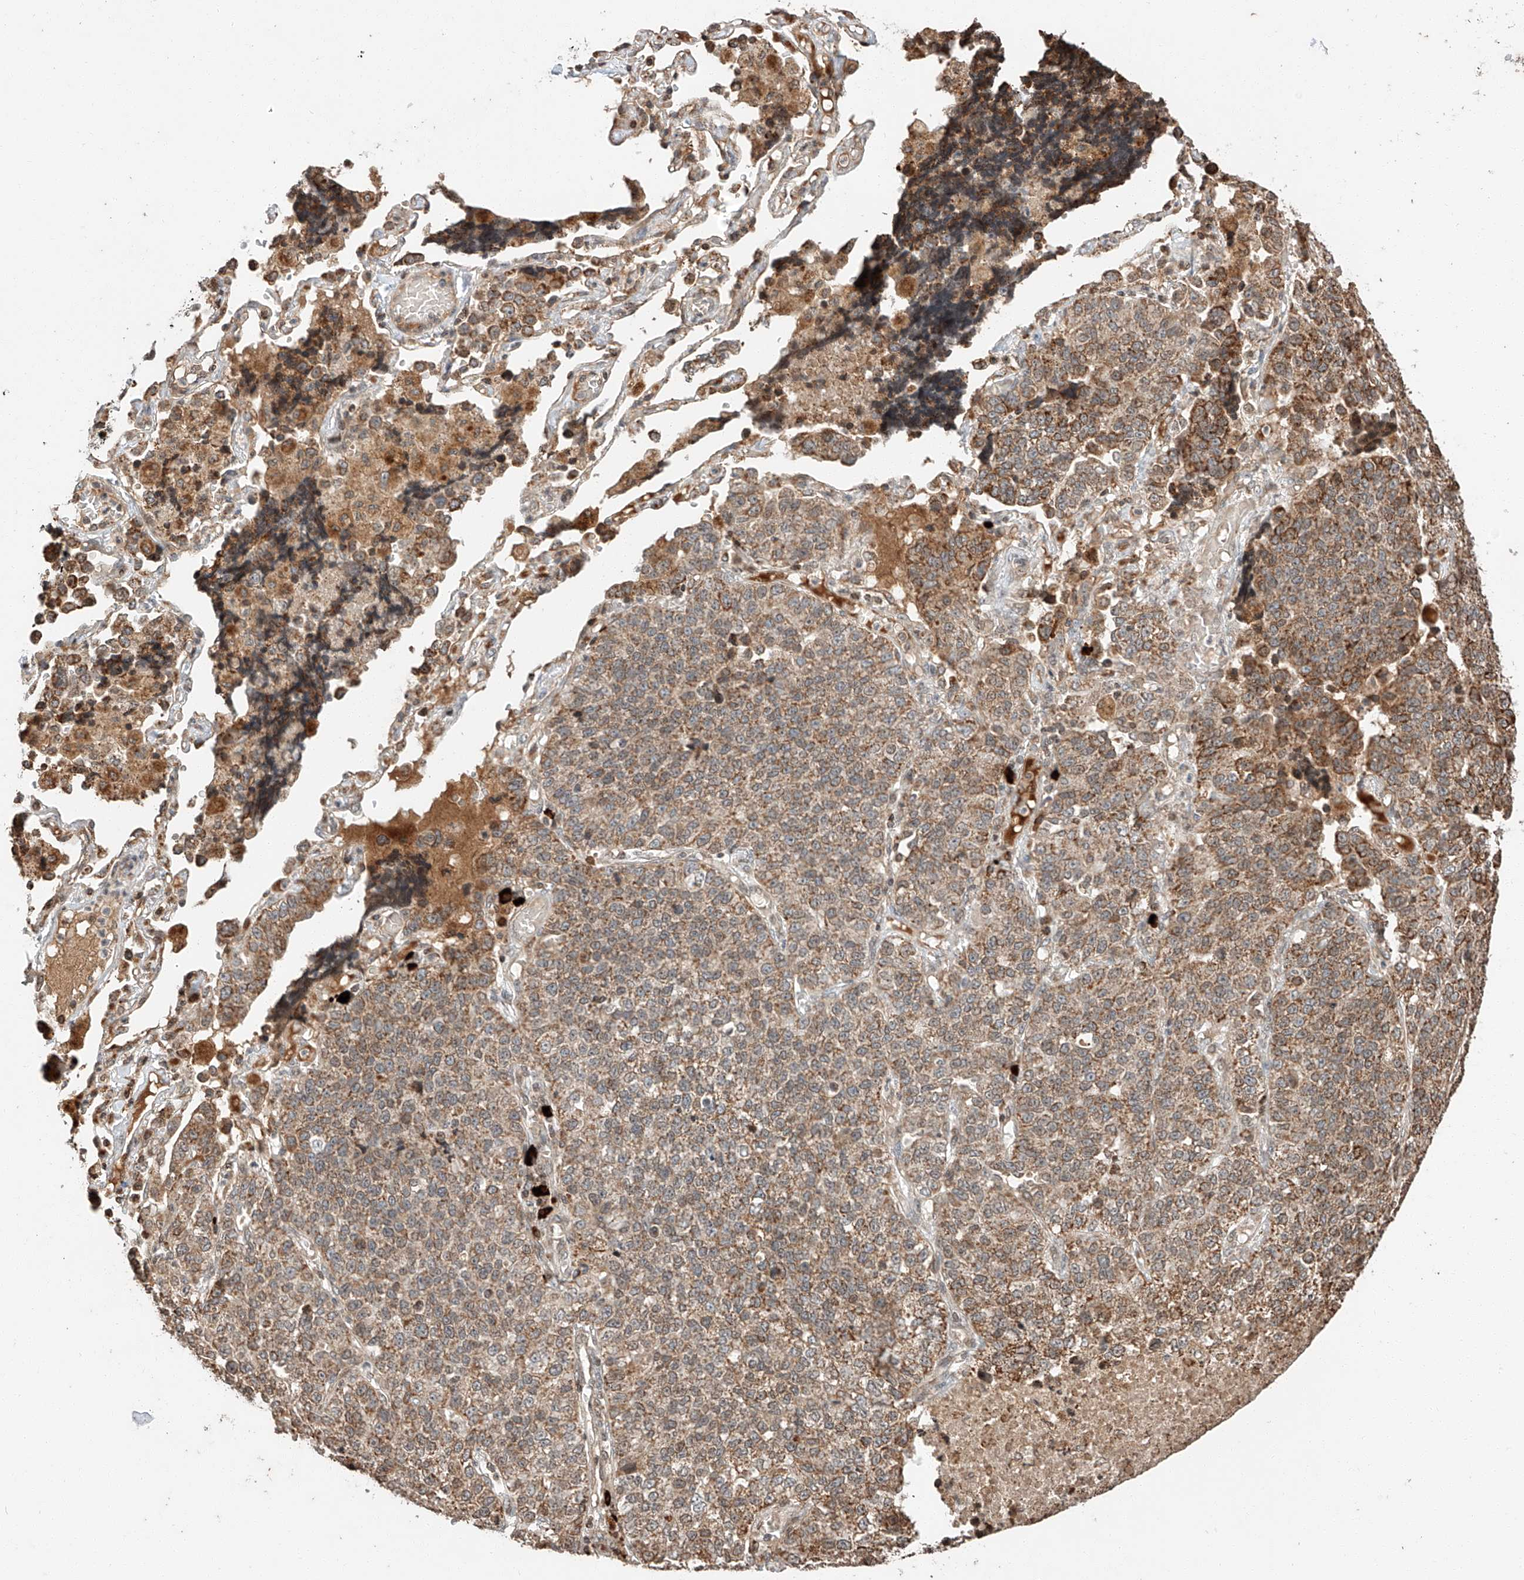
{"staining": {"intensity": "moderate", "quantity": ">75%", "location": "cytoplasmic/membranous"}, "tissue": "lung cancer", "cell_type": "Tumor cells", "image_type": "cancer", "snomed": [{"axis": "morphology", "description": "Adenocarcinoma, NOS"}, {"axis": "topography", "description": "Lung"}], "caption": "Adenocarcinoma (lung) stained with a brown dye shows moderate cytoplasmic/membranous positive staining in about >75% of tumor cells.", "gene": "ARHGAP33", "patient": {"sex": "male", "age": 49}}